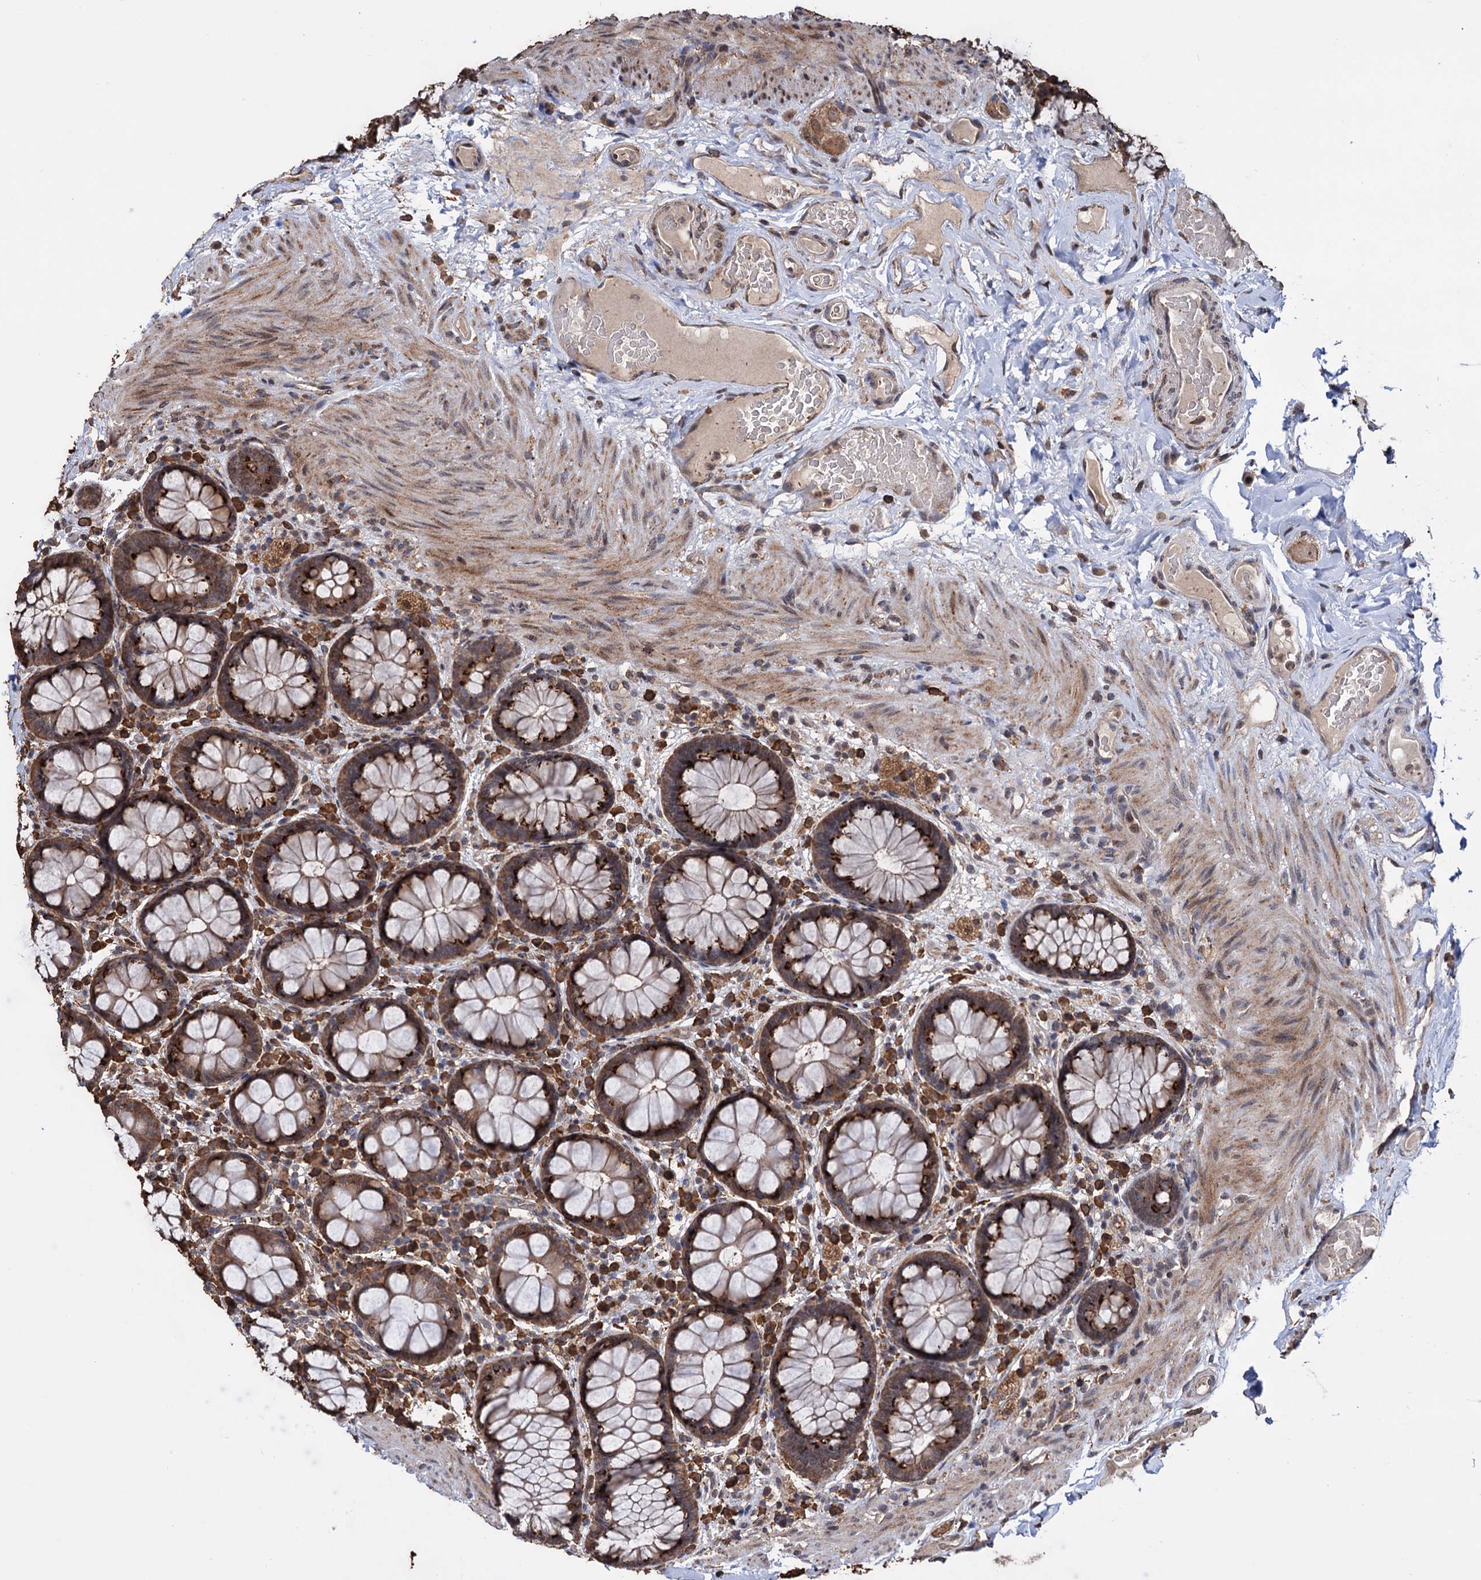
{"staining": {"intensity": "strong", "quantity": ">75%", "location": "cytoplasmic/membranous"}, "tissue": "rectum", "cell_type": "Glandular cells", "image_type": "normal", "snomed": [{"axis": "morphology", "description": "Normal tissue, NOS"}, {"axis": "topography", "description": "Rectum"}], "caption": "Glandular cells exhibit high levels of strong cytoplasmic/membranous staining in about >75% of cells in unremarkable rectum.", "gene": "TBC1D12", "patient": {"sex": "male", "age": 83}}